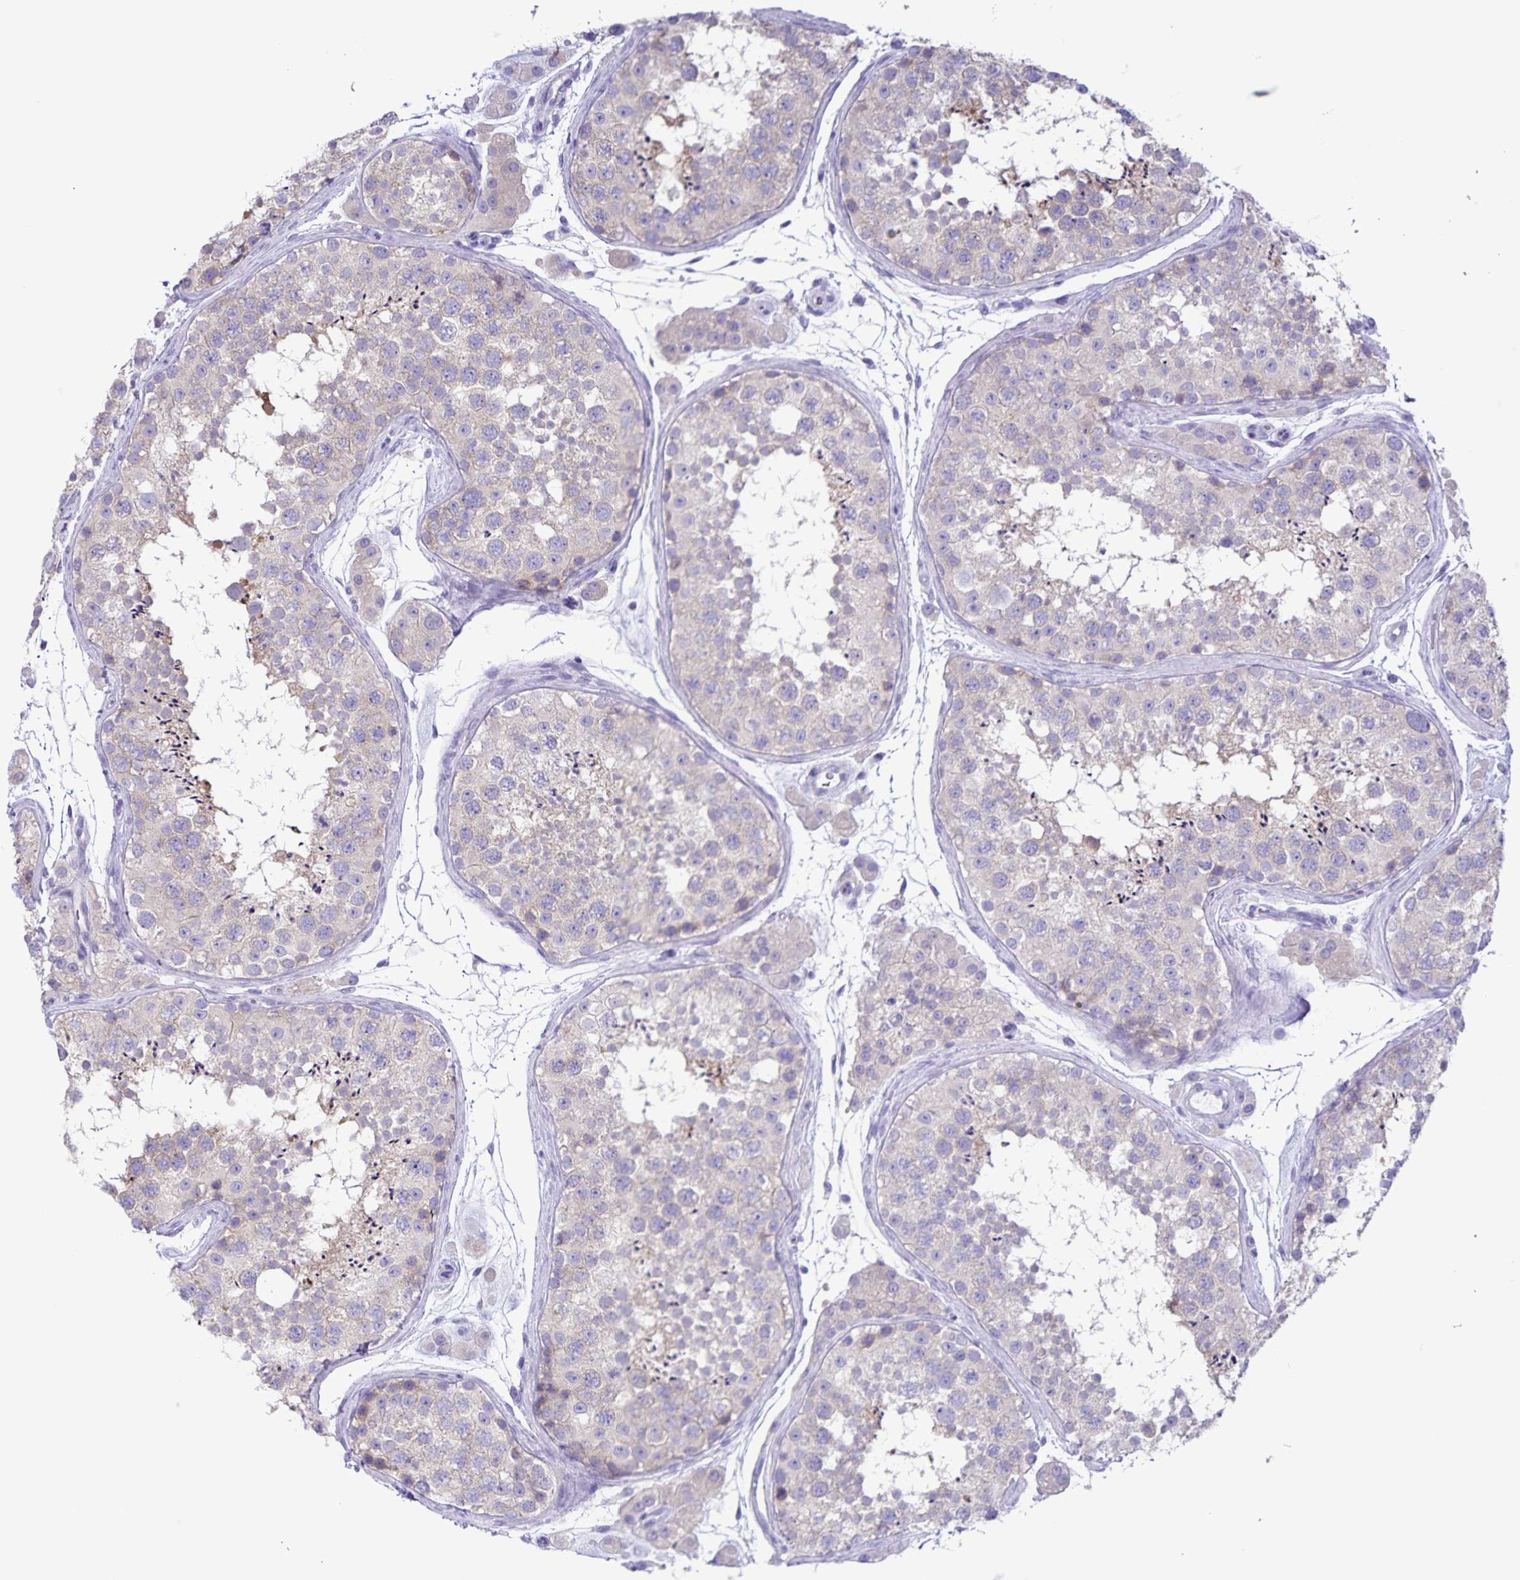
{"staining": {"intensity": "weak", "quantity": "25%-75%", "location": "cytoplasmic/membranous"}, "tissue": "testis", "cell_type": "Cells in seminiferous ducts", "image_type": "normal", "snomed": [{"axis": "morphology", "description": "Normal tissue, NOS"}, {"axis": "topography", "description": "Testis"}], "caption": "Immunohistochemical staining of normal human testis displays 25%-75% levels of weak cytoplasmic/membranous protein positivity in approximately 25%-75% of cells in seminiferous ducts. (Brightfield microscopy of DAB IHC at high magnification).", "gene": "CAPSL", "patient": {"sex": "male", "age": 41}}